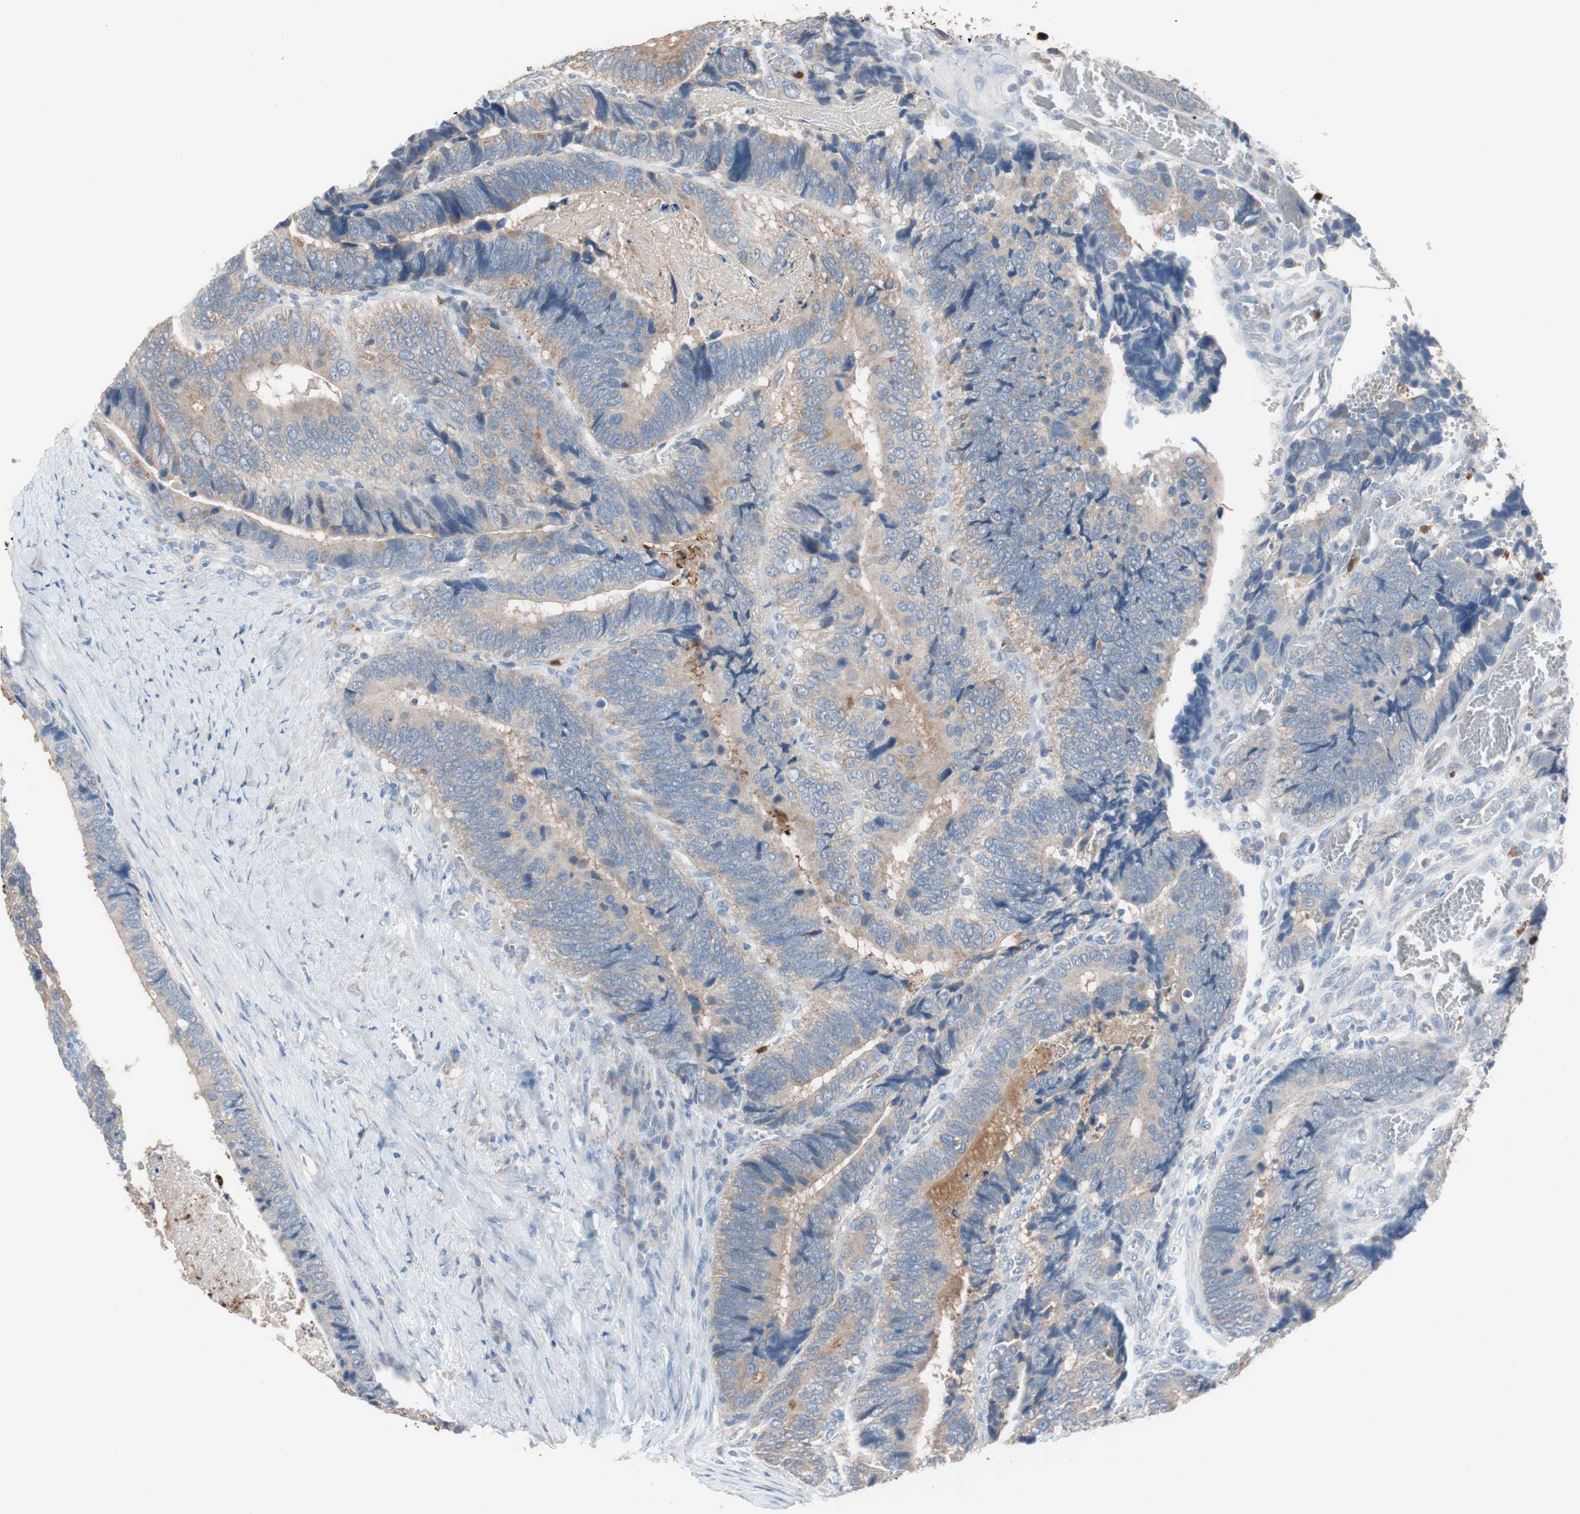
{"staining": {"intensity": "weak", "quantity": ">75%", "location": "cytoplasmic/membranous"}, "tissue": "colorectal cancer", "cell_type": "Tumor cells", "image_type": "cancer", "snomed": [{"axis": "morphology", "description": "Adenocarcinoma, NOS"}, {"axis": "topography", "description": "Colon"}], "caption": "Human colorectal cancer stained with a protein marker shows weak staining in tumor cells.", "gene": "CLEC4D", "patient": {"sex": "male", "age": 72}}